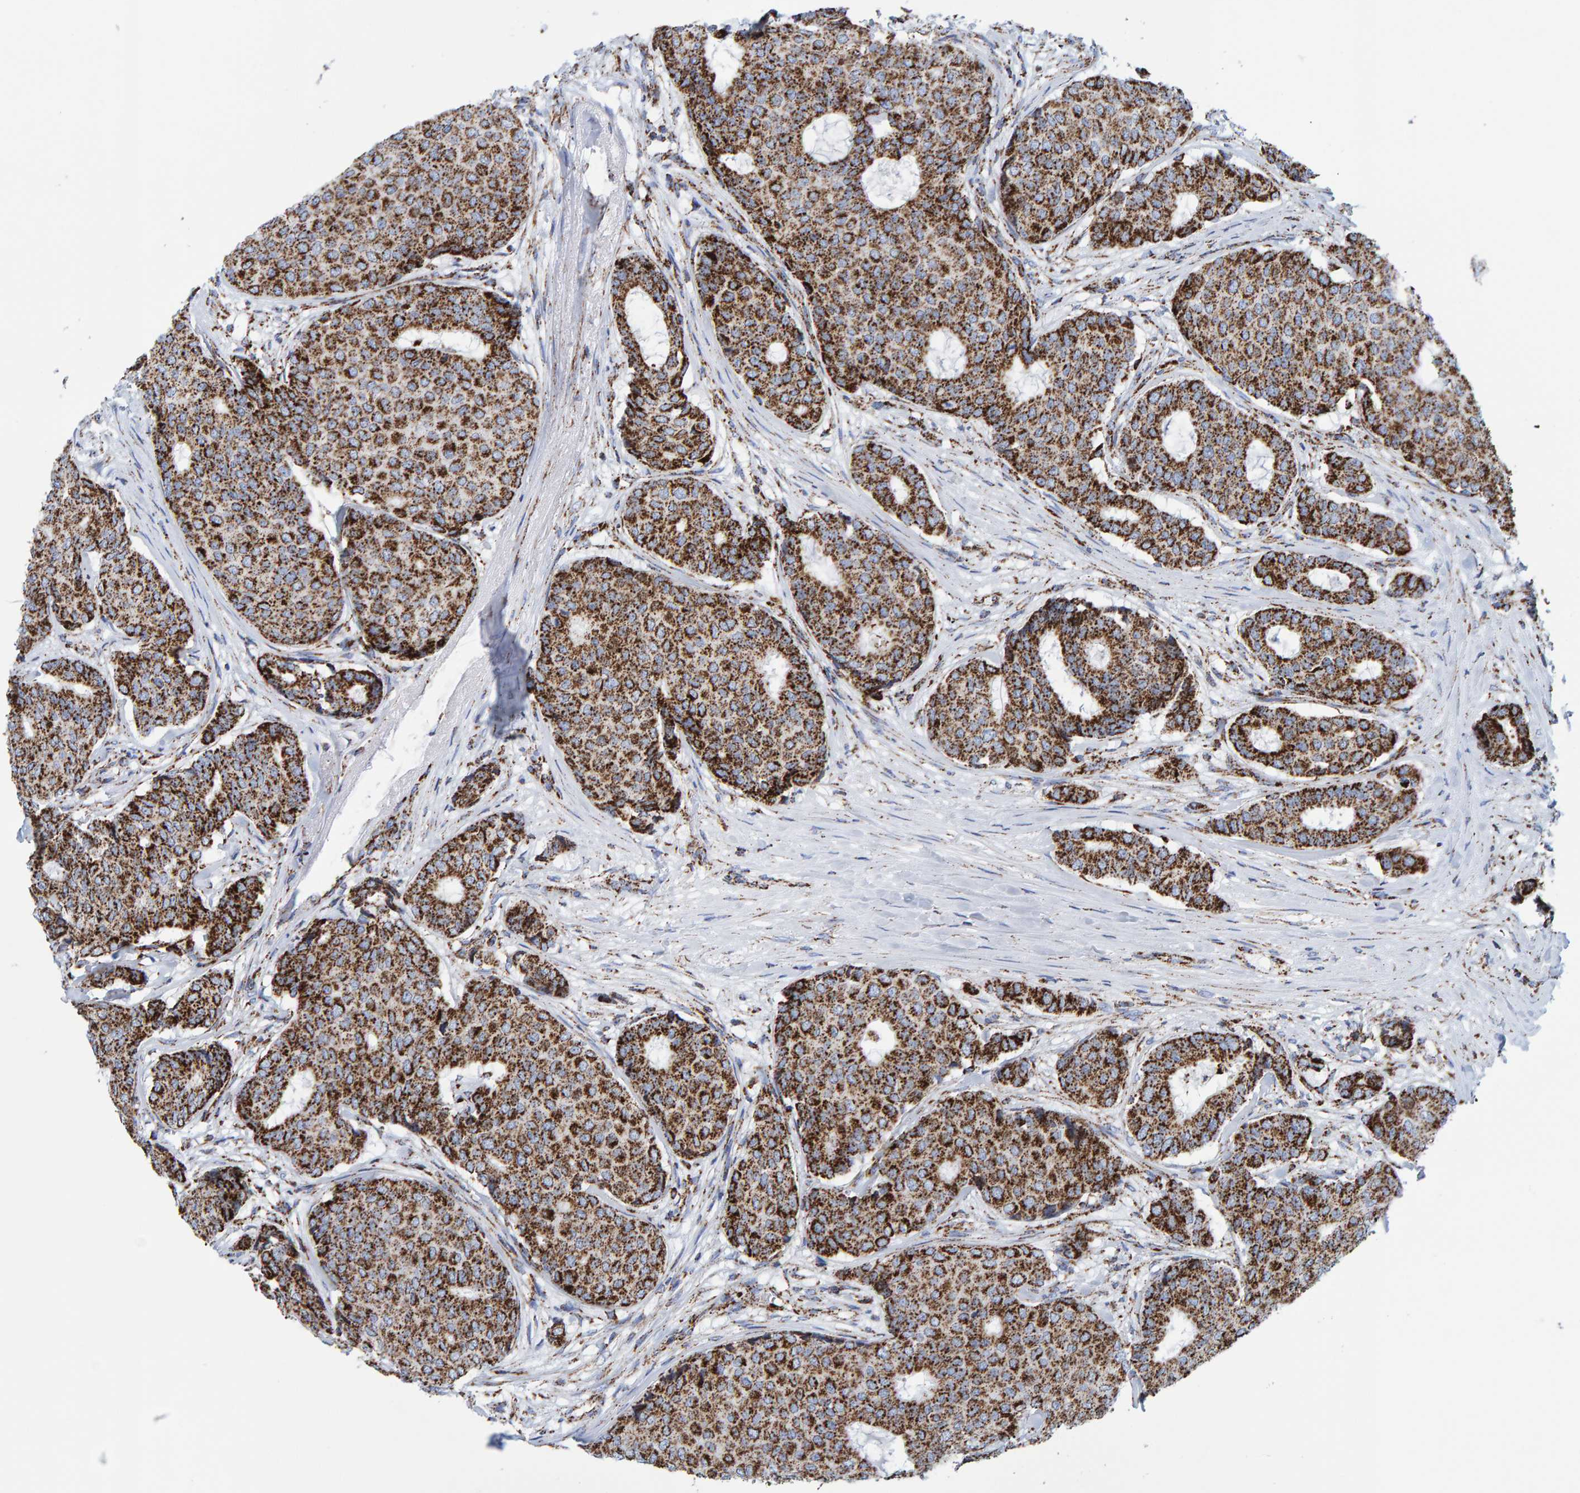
{"staining": {"intensity": "strong", "quantity": ">75%", "location": "cytoplasmic/membranous"}, "tissue": "breast cancer", "cell_type": "Tumor cells", "image_type": "cancer", "snomed": [{"axis": "morphology", "description": "Duct carcinoma"}, {"axis": "topography", "description": "Breast"}], "caption": "Immunohistochemistry (IHC) histopathology image of neoplastic tissue: intraductal carcinoma (breast) stained using immunohistochemistry (IHC) shows high levels of strong protein expression localized specifically in the cytoplasmic/membranous of tumor cells, appearing as a cytoplasmic/membranous brown color.", "gene": "ENSG00000262660", "patient": {"sex": "female", "age": 75}}